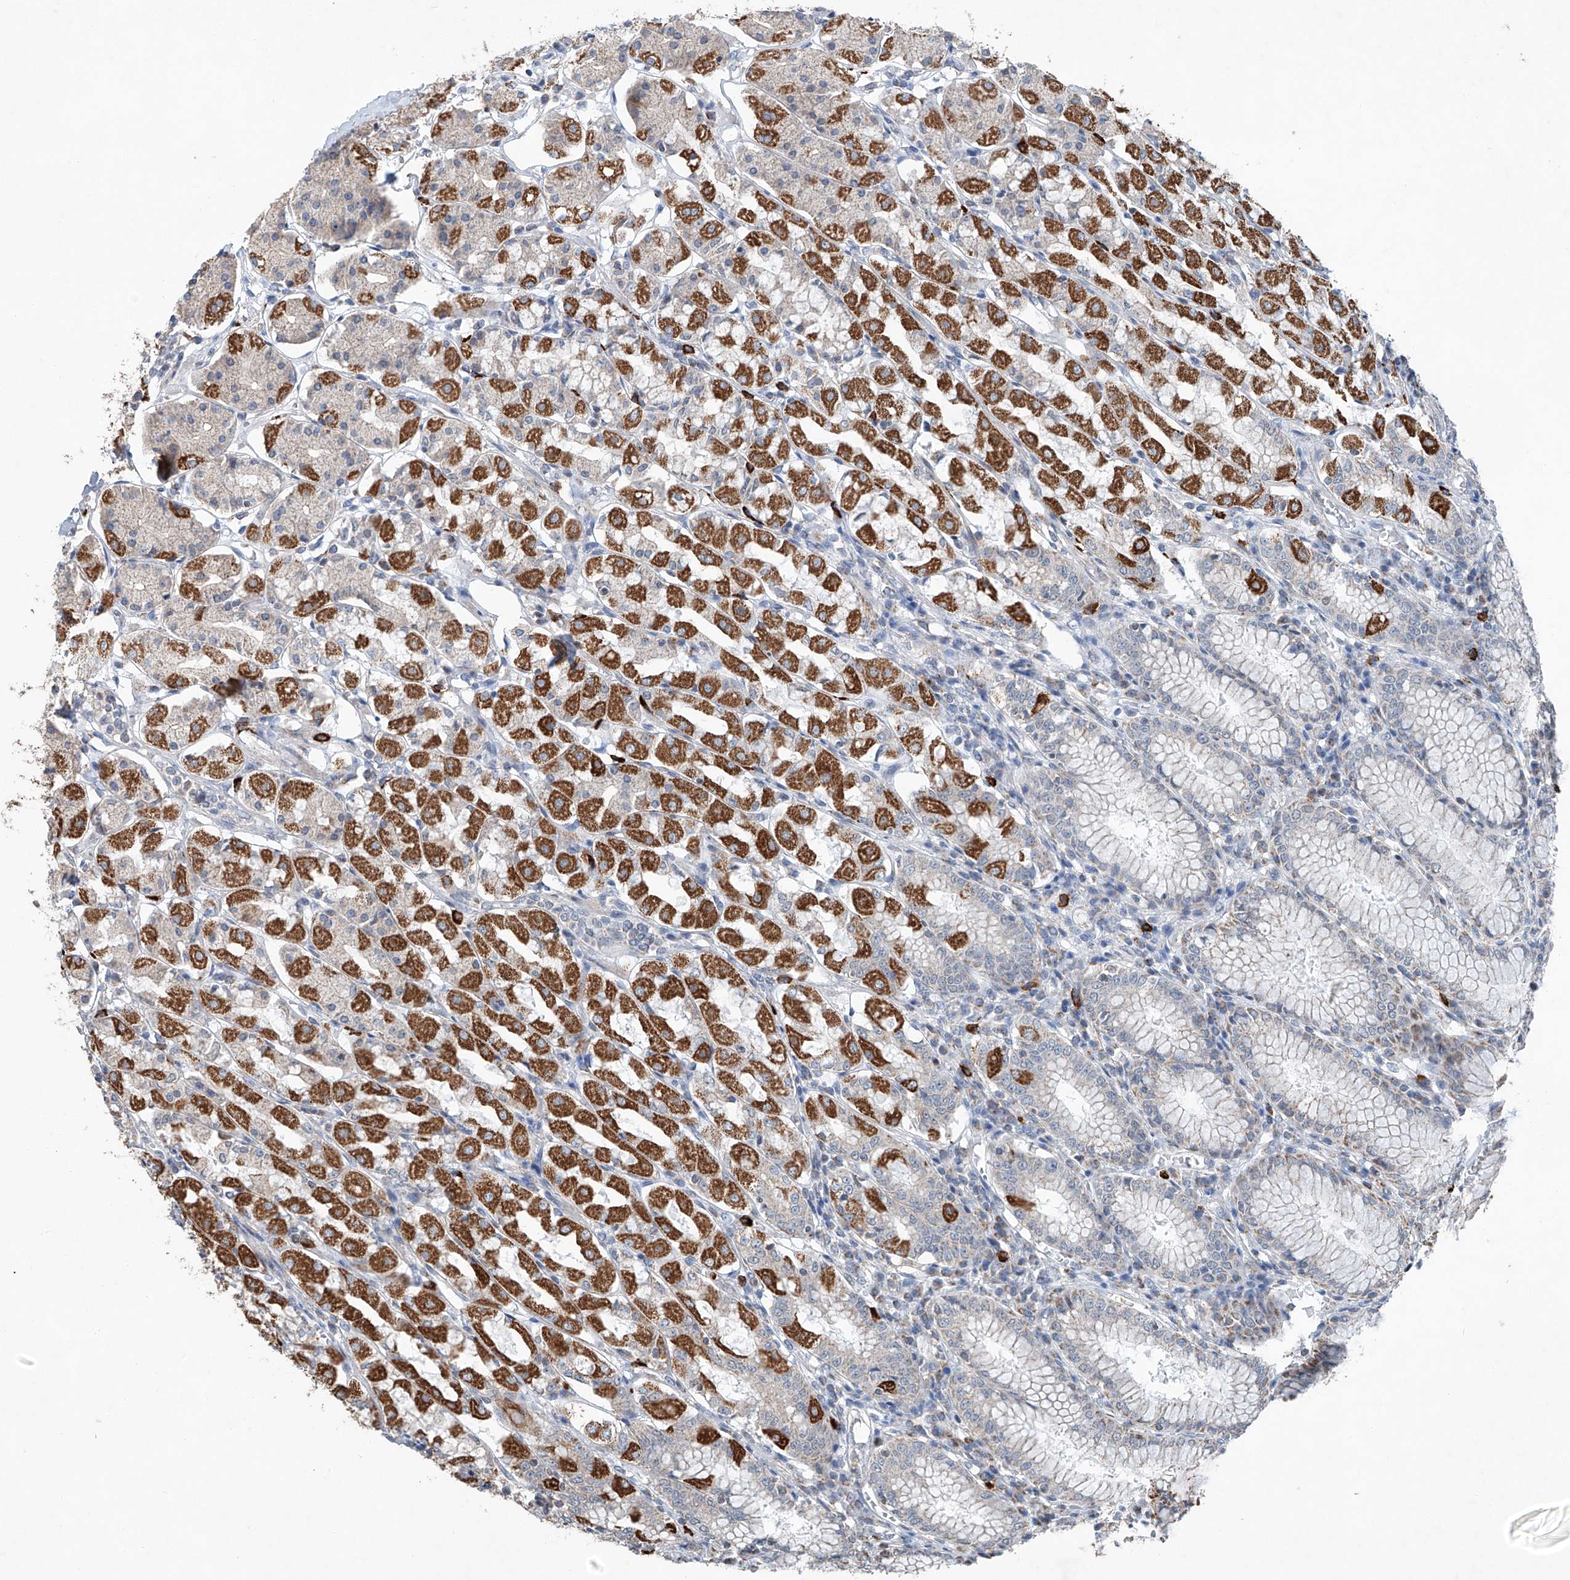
{"staining": {"intensity": "strong", "quantity": "25%-75%", "location": "cytoplasmic/membranous"}, "tissue": "stomach", "cell_type": "Glandular cells", "image_type": "normal", "snomed": [{"axis": "morphology", "description": "Normal tissue, NOS"}, {"axis": "topography", "description": "Stomach, lower"}], "caption": "Approximately 25%-75% of glandular cells in normal human stomach exhibit strong cytoplasmic/membranous protein staining as visualized by brown immunohistochemical staining.", "gene": "KLF15", "patient": {"sex": "female", "age": 56}}